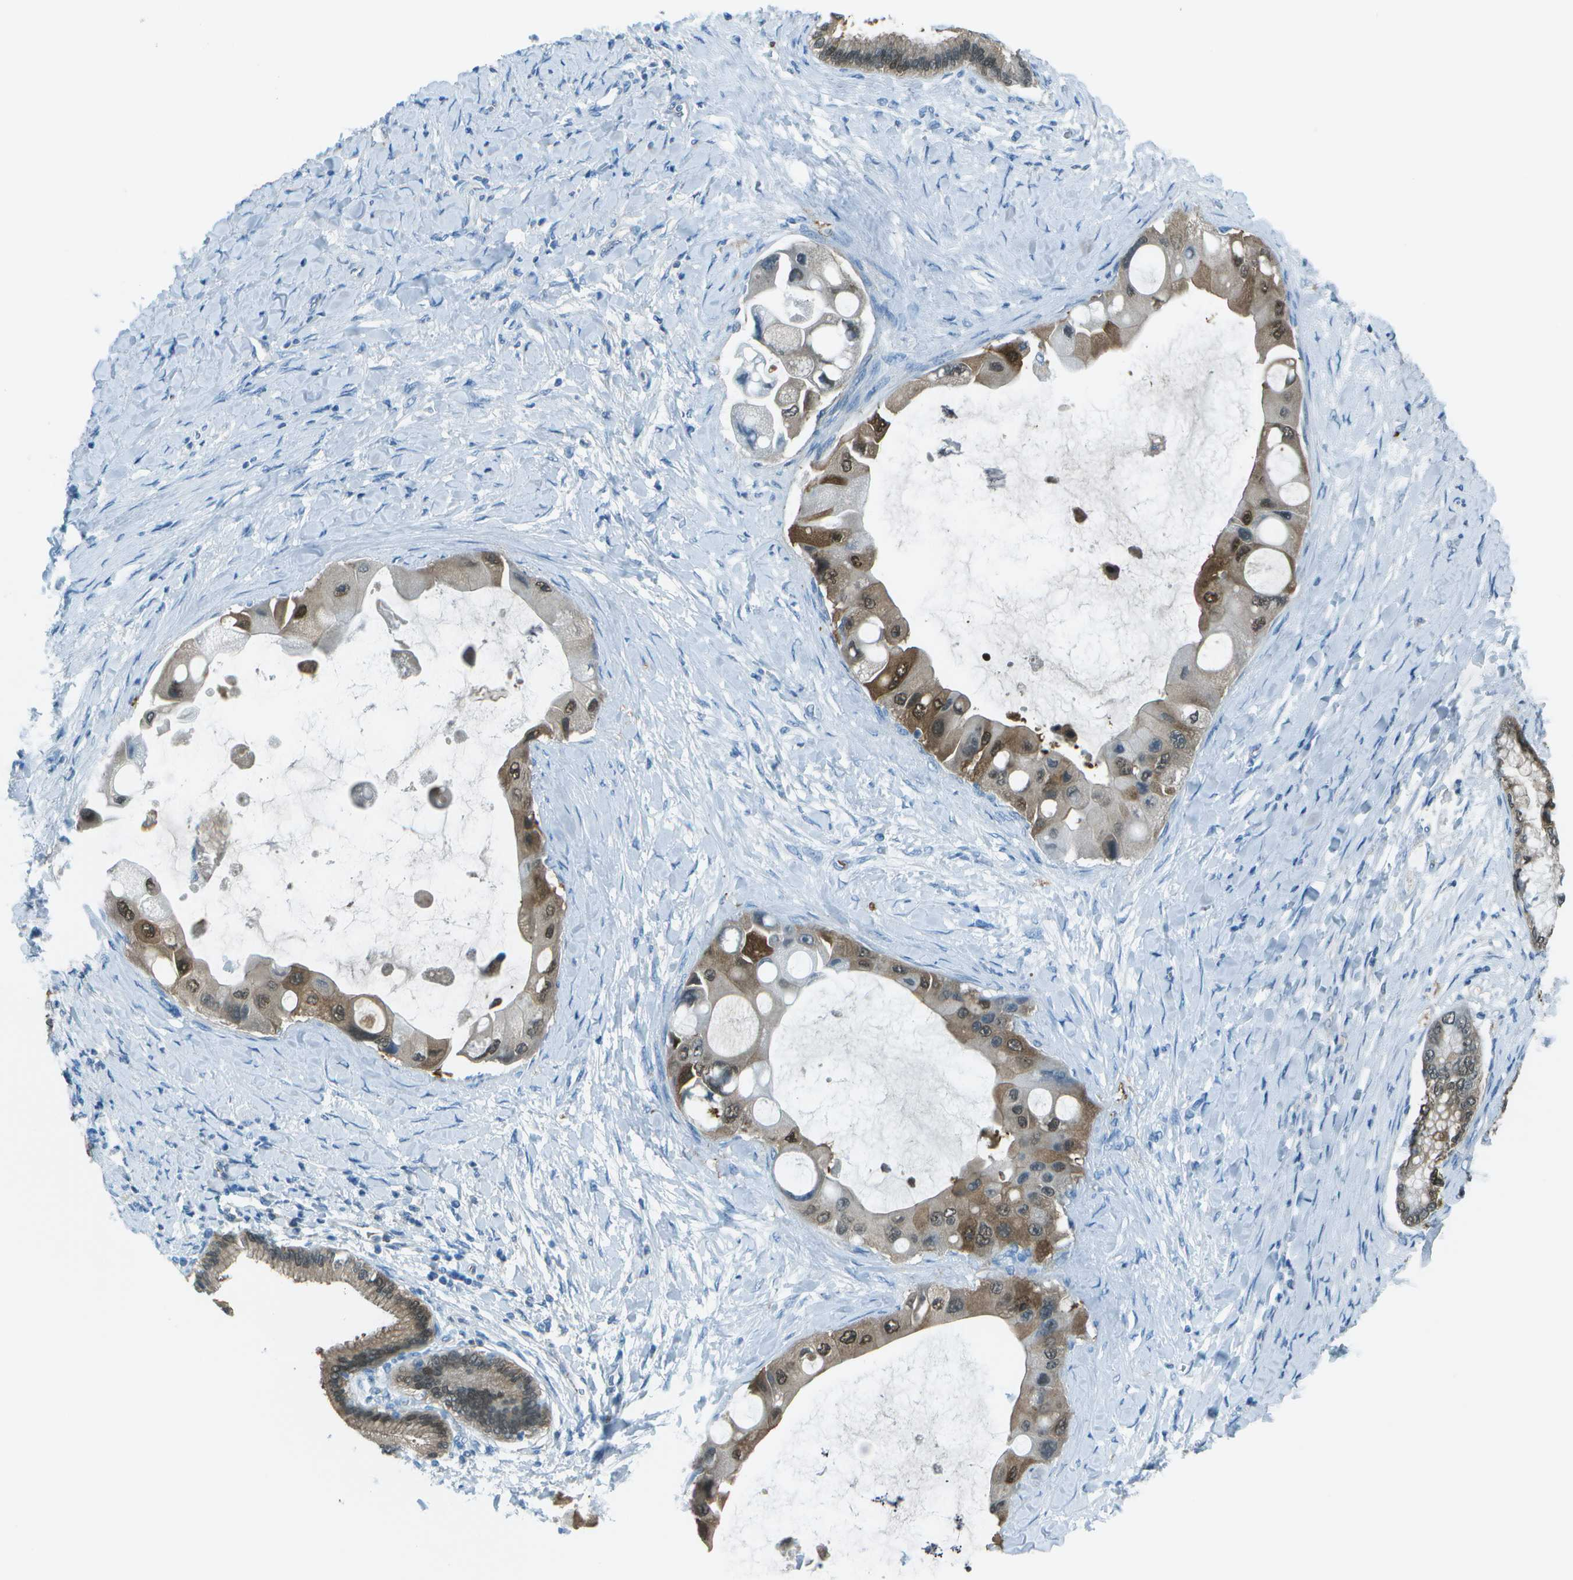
{"staining": {"intensity": "moderate", "quantity": ">75%", "location": "cytoplasmic/membranous,nuclear"}, "tissue": "liver cancer", "cell_type": "Tumor cells", "image_type": "cancer", "snomed": [{"axis": "morphology", "description": "Normal tissue, NOS"}, {"axis": "morphology", "description": "Cholangiocarcinoma"}, {"axis": "topography", "description": "Liver"}, {"axis": "topography", "description": "Peripheral nerve tissue"}], "caption": "Approximately >75% of tumor cells in liver cancer show moderate cytoplasmic/membranous and nuclear protein expression as visualized by brown immunohistochemical staining.", "gene": "ASL", "patient": {"sex": "male", "age": 50}}